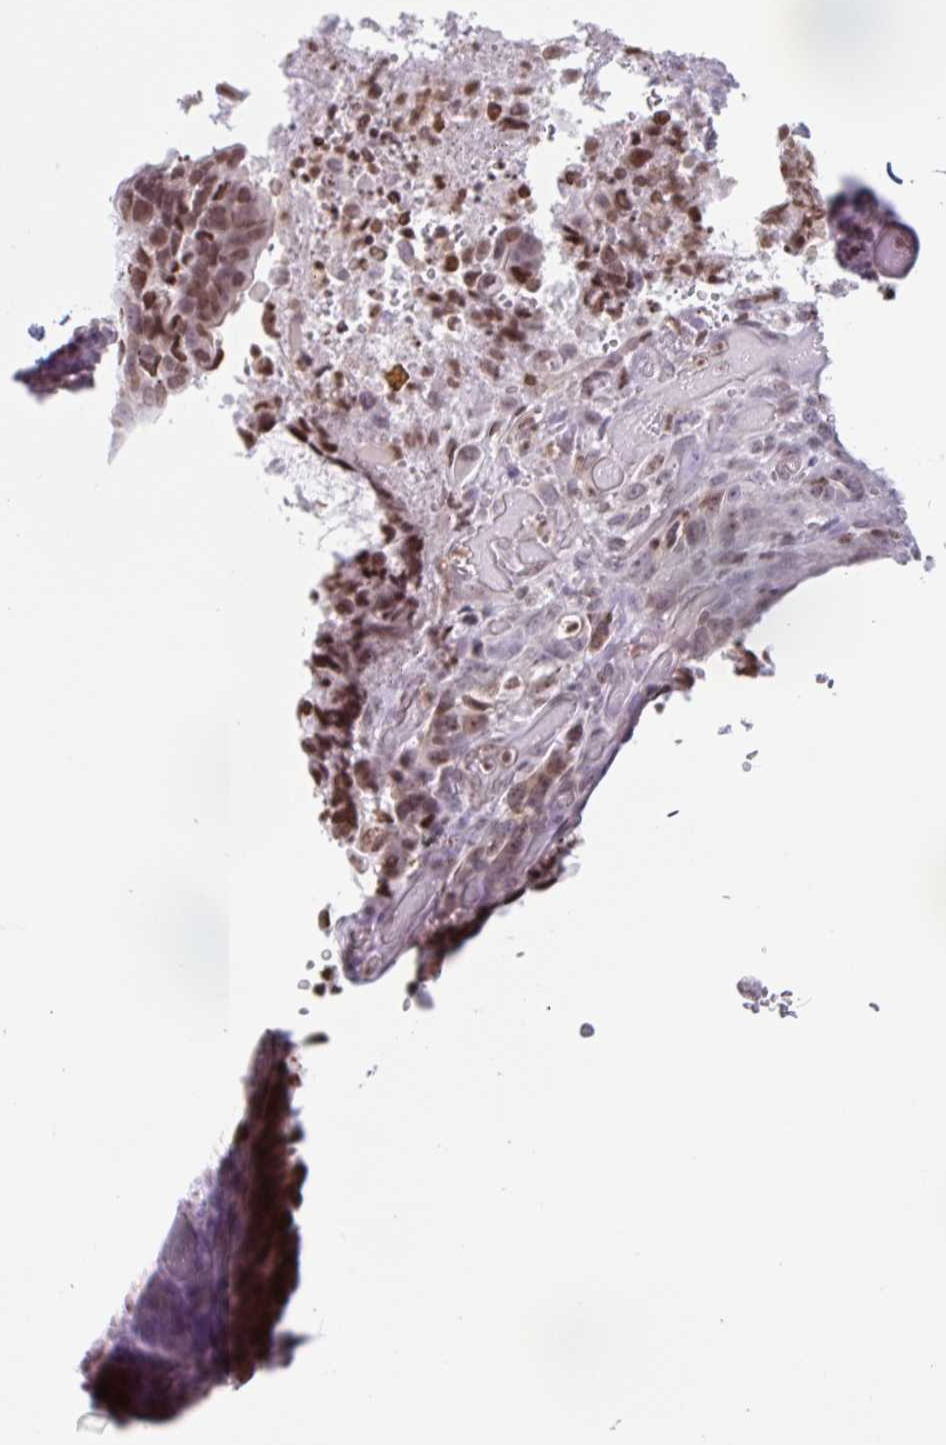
{"staining": {"intensity": "moderate", "quantity": ">75%", "location": "nuclear"}, "tissue": "colorectal cancer", "cell_type": "Tumor cells", "image_type": "cancer", "snomed": [{"axis": "morphology", "description": "Adenocarcinoma, NOS"}, {"axis": "topography", "description": "Colon"}], "caption": "Protein staining demonstrates moderate nuclear positivity in about >75% of tumor cells in colorectal adenocarcinoma.", "gene": "NOL6", "patient": {"sex": "female", "age": 82}}